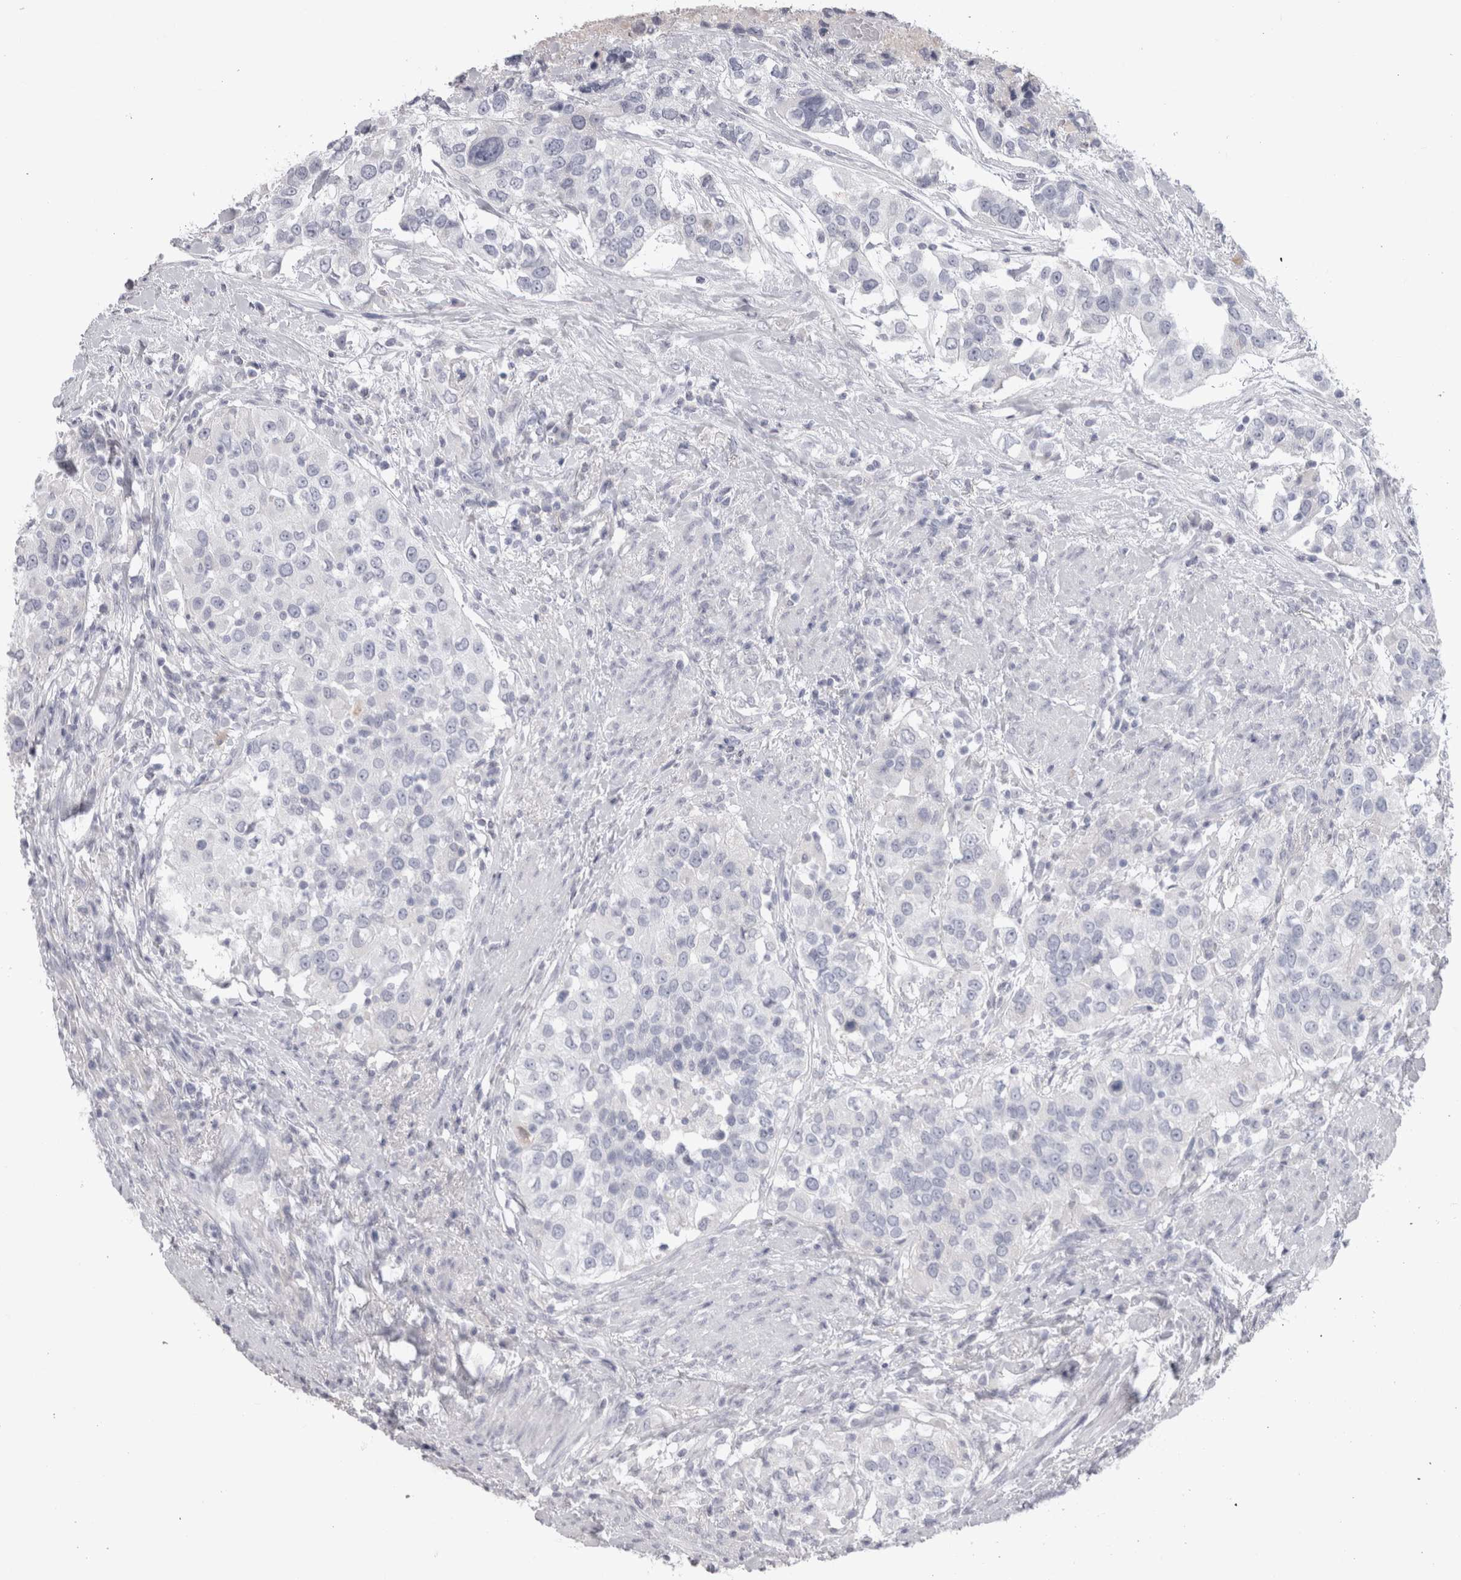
{"staining": {"intensity": "negative", "quantity": "none", "location": "none"}, "tissue": "urothelial cancer", "cell_type": "Tumor cells", "image_type": "cancer", "snomed": [{"axis": "morphology", "description": "Urothelial carcinoma, High grade"}, {"axis": "topography", "description": "Urinary bladder"}], "caption": "The IHC image has no significant positivity in tumor cells of high-grade urothelial carcinoma tissue.", "gene": "ADAM2", "patient": {"sex": "female", "age": 80}}